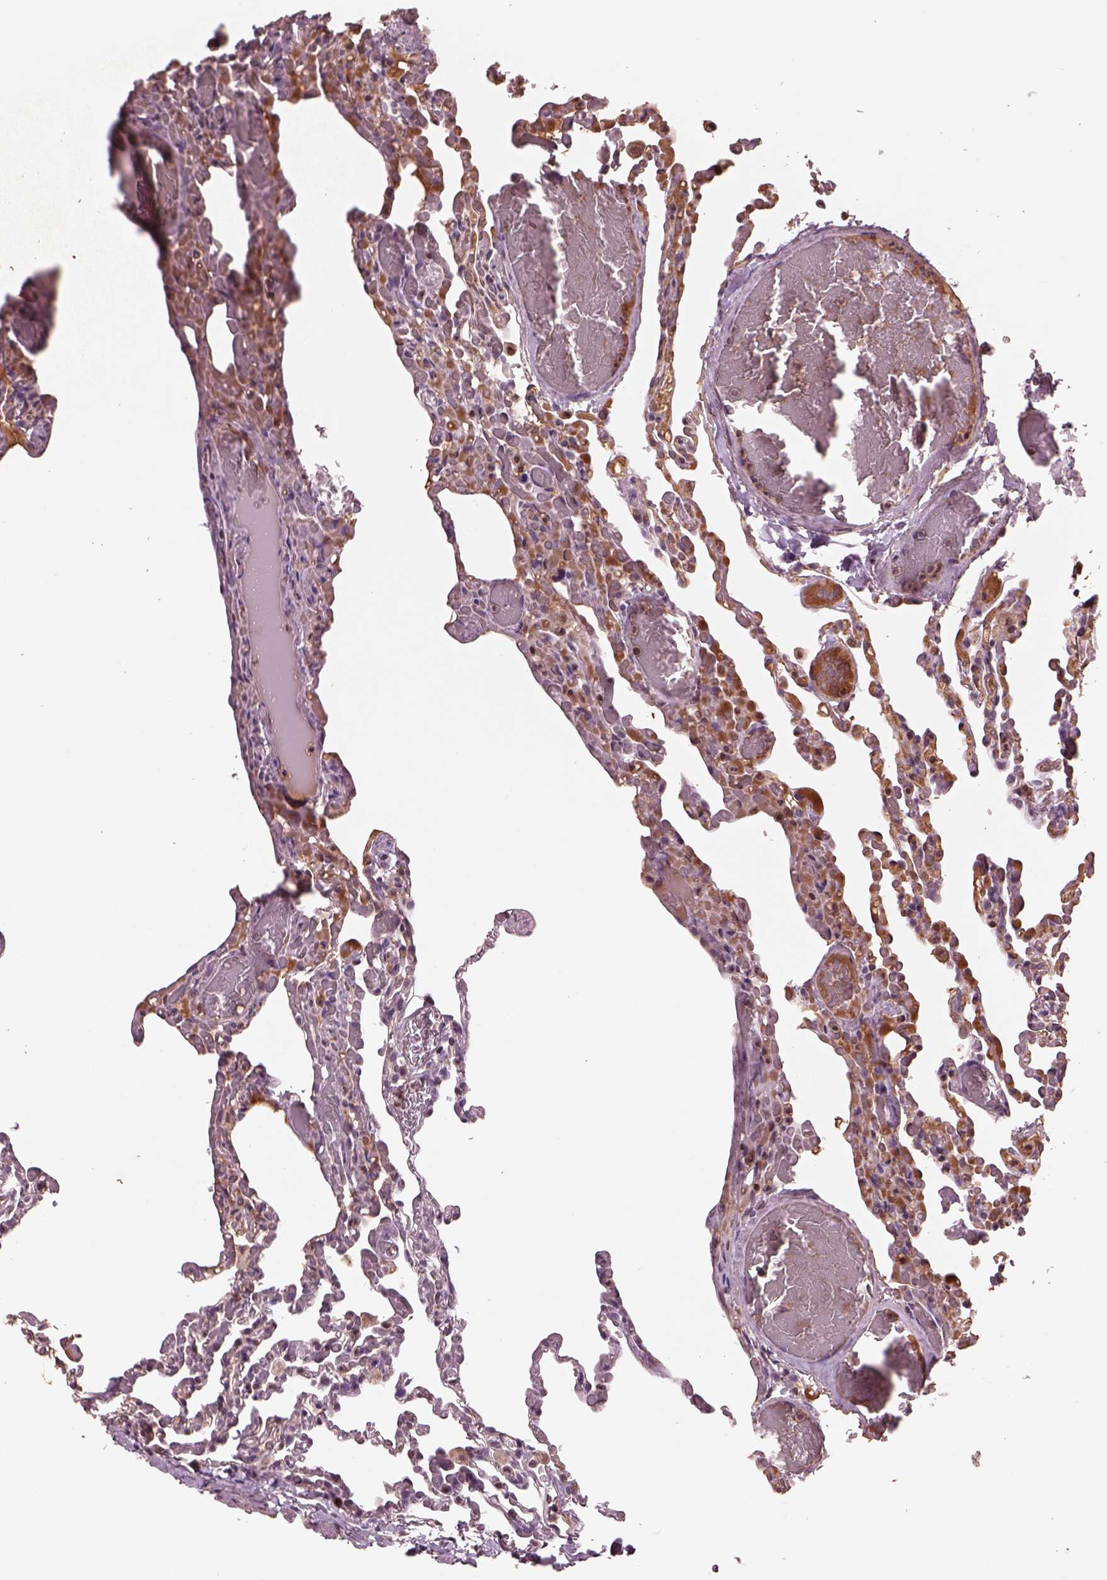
{"staining": {"intensity": "negative", "quantity": "none", "location": "none"}, "tissue": "lung", "cell_type": "Alveolar cells", "image_type": "normal", "snomed": [{"axis": "morphology", "description": "Normal tissue, NOS"}, {"axis": "topography", "description": "Lung"}], "caption": "An immunohistochemistry histopathology image of unremarkable lung is shown. There is no staining in alveolar cells of lung. (Brightfield microscopy of DAB immunohistochemistry (IHC) at high magnification).", "gene": "PTX4", "patient": {"sex": "female", "age": 43}}